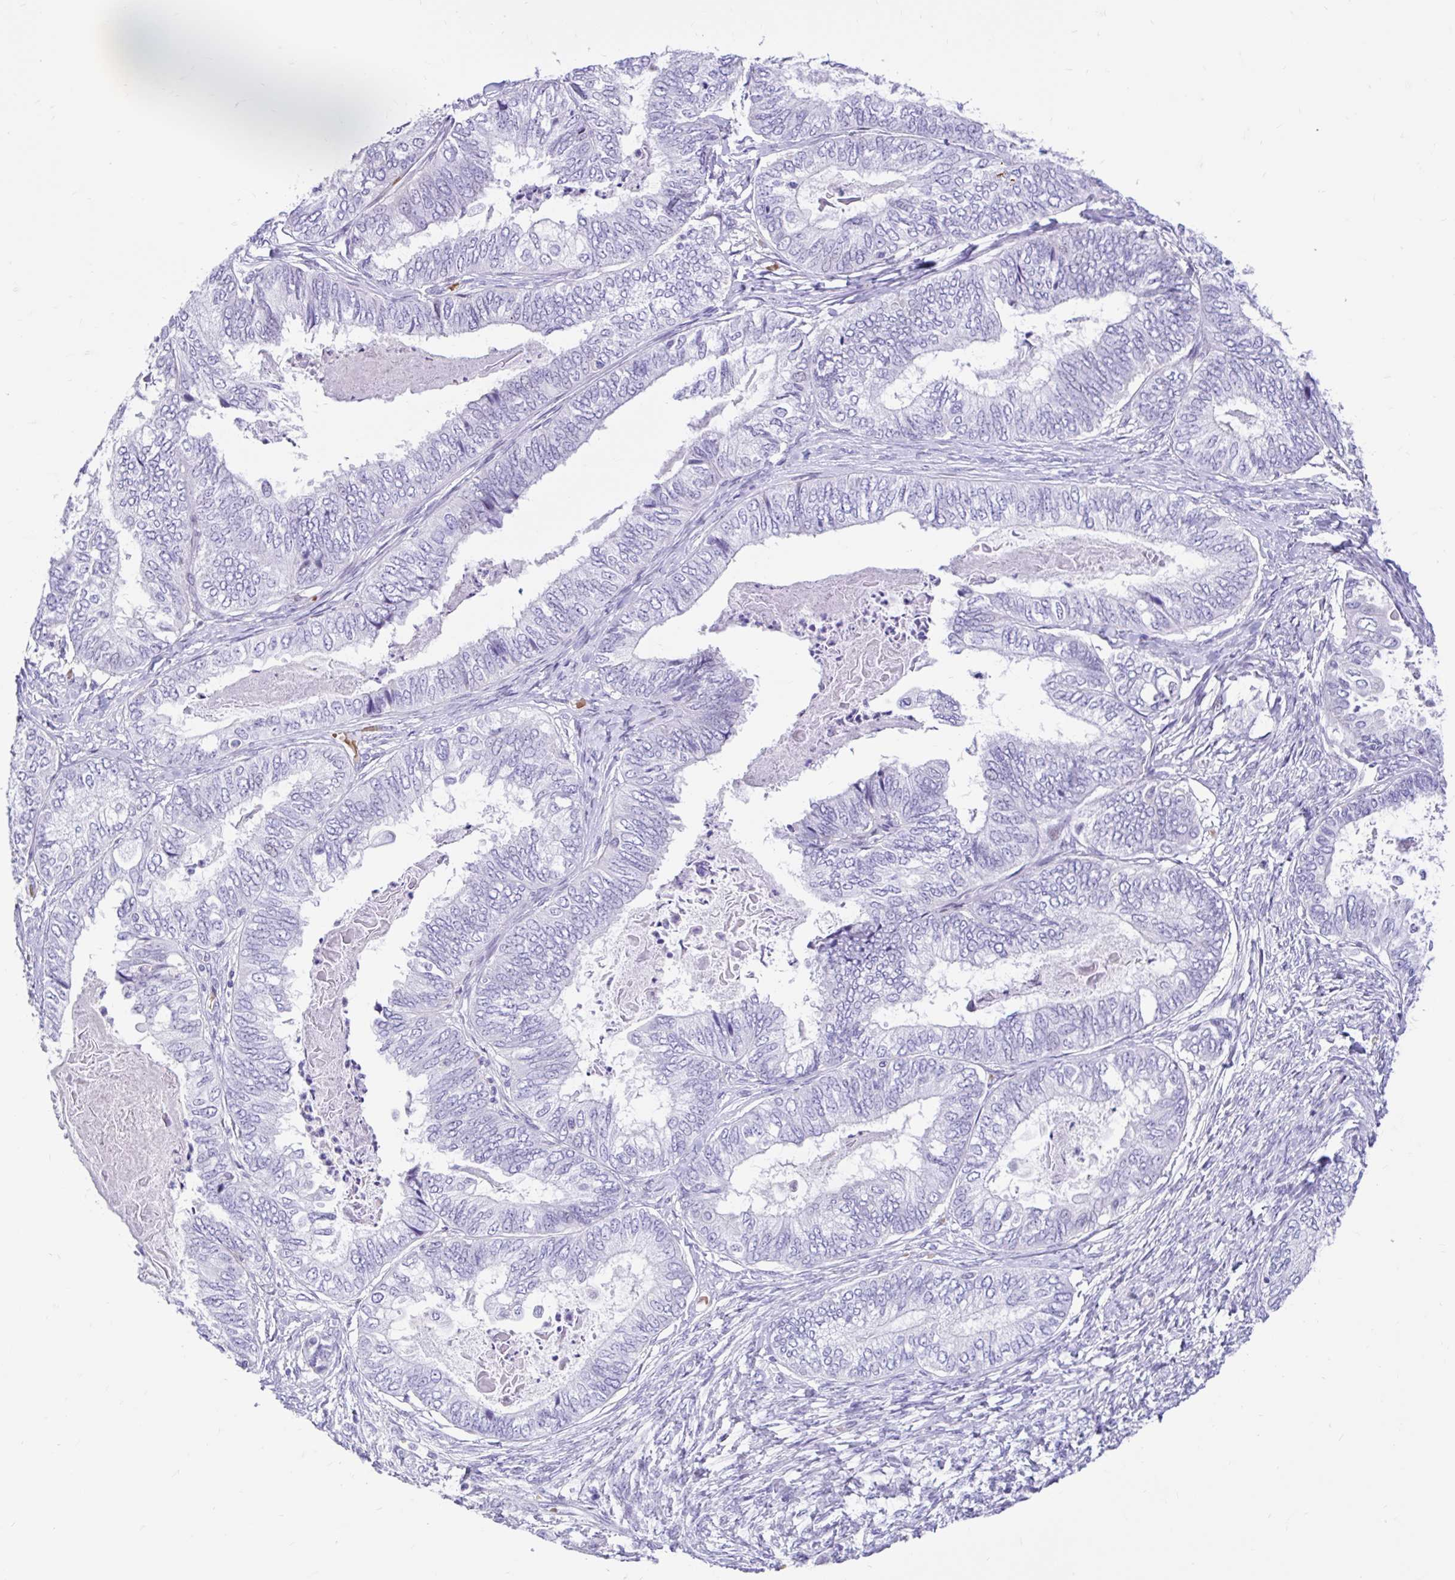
{"staining": {"intensity": "negative", "quantity": "none", "location": "none"}, "tissue": "ovarian cancer", "cell_type": "Tumor cells", "image_type": "cancer", "snomed": [{"axis": "morphology", "description": "Carcinoma, endometroid"}, {"axis": "topography", "description": "Ovary"}], "caption": "High power microscopy histopathology image of an IHC image of ovarian endometroid carcinoma, revealing no significant staining in tumor cells. The staining was performed using DAB (3,3'-diaminobenzidine) to visualize the protein expression in brown, while the nuclei were stained in blue with hematoxylin (Magnification: 20x).", "gene": "NHLH2", "patient": {"sex": "female", "age": 70}}